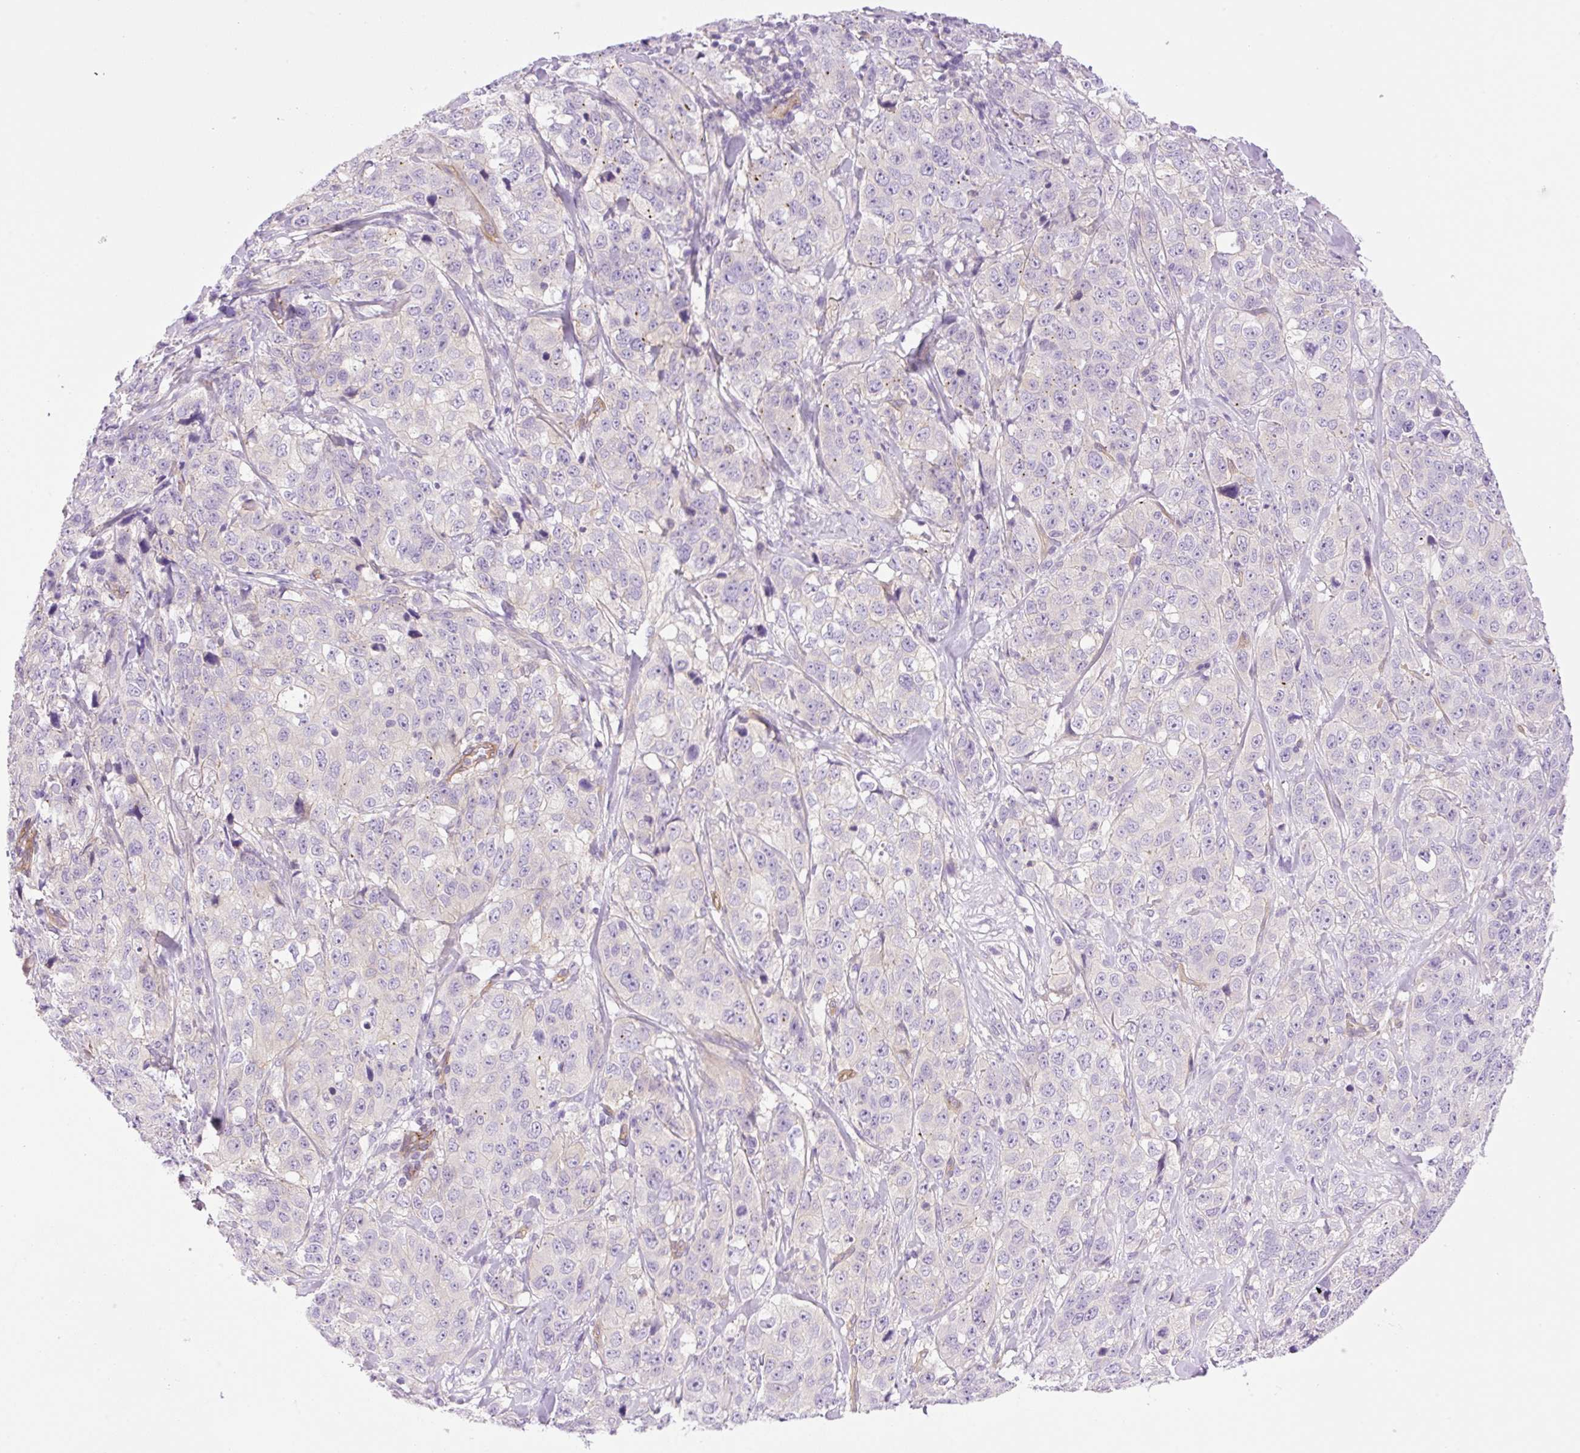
{"staining": {"intensity": "negative", "quantity": "none", "location": "none"}, "tissue": "stomach cancer", "cell_type": "Tumor cells", "image_type": "cancer", "snomed": [{"axis": "morphology", "description": "Adenocarcinoma, NOS"}, {"axis": "topography", "description": "Stomach"}], "caption": "IHC of human stomach adenocarcinoma reveals no expression in tumor cells.", "gene": "EHD3", "patient": {"sex": "male", "age": 48}}